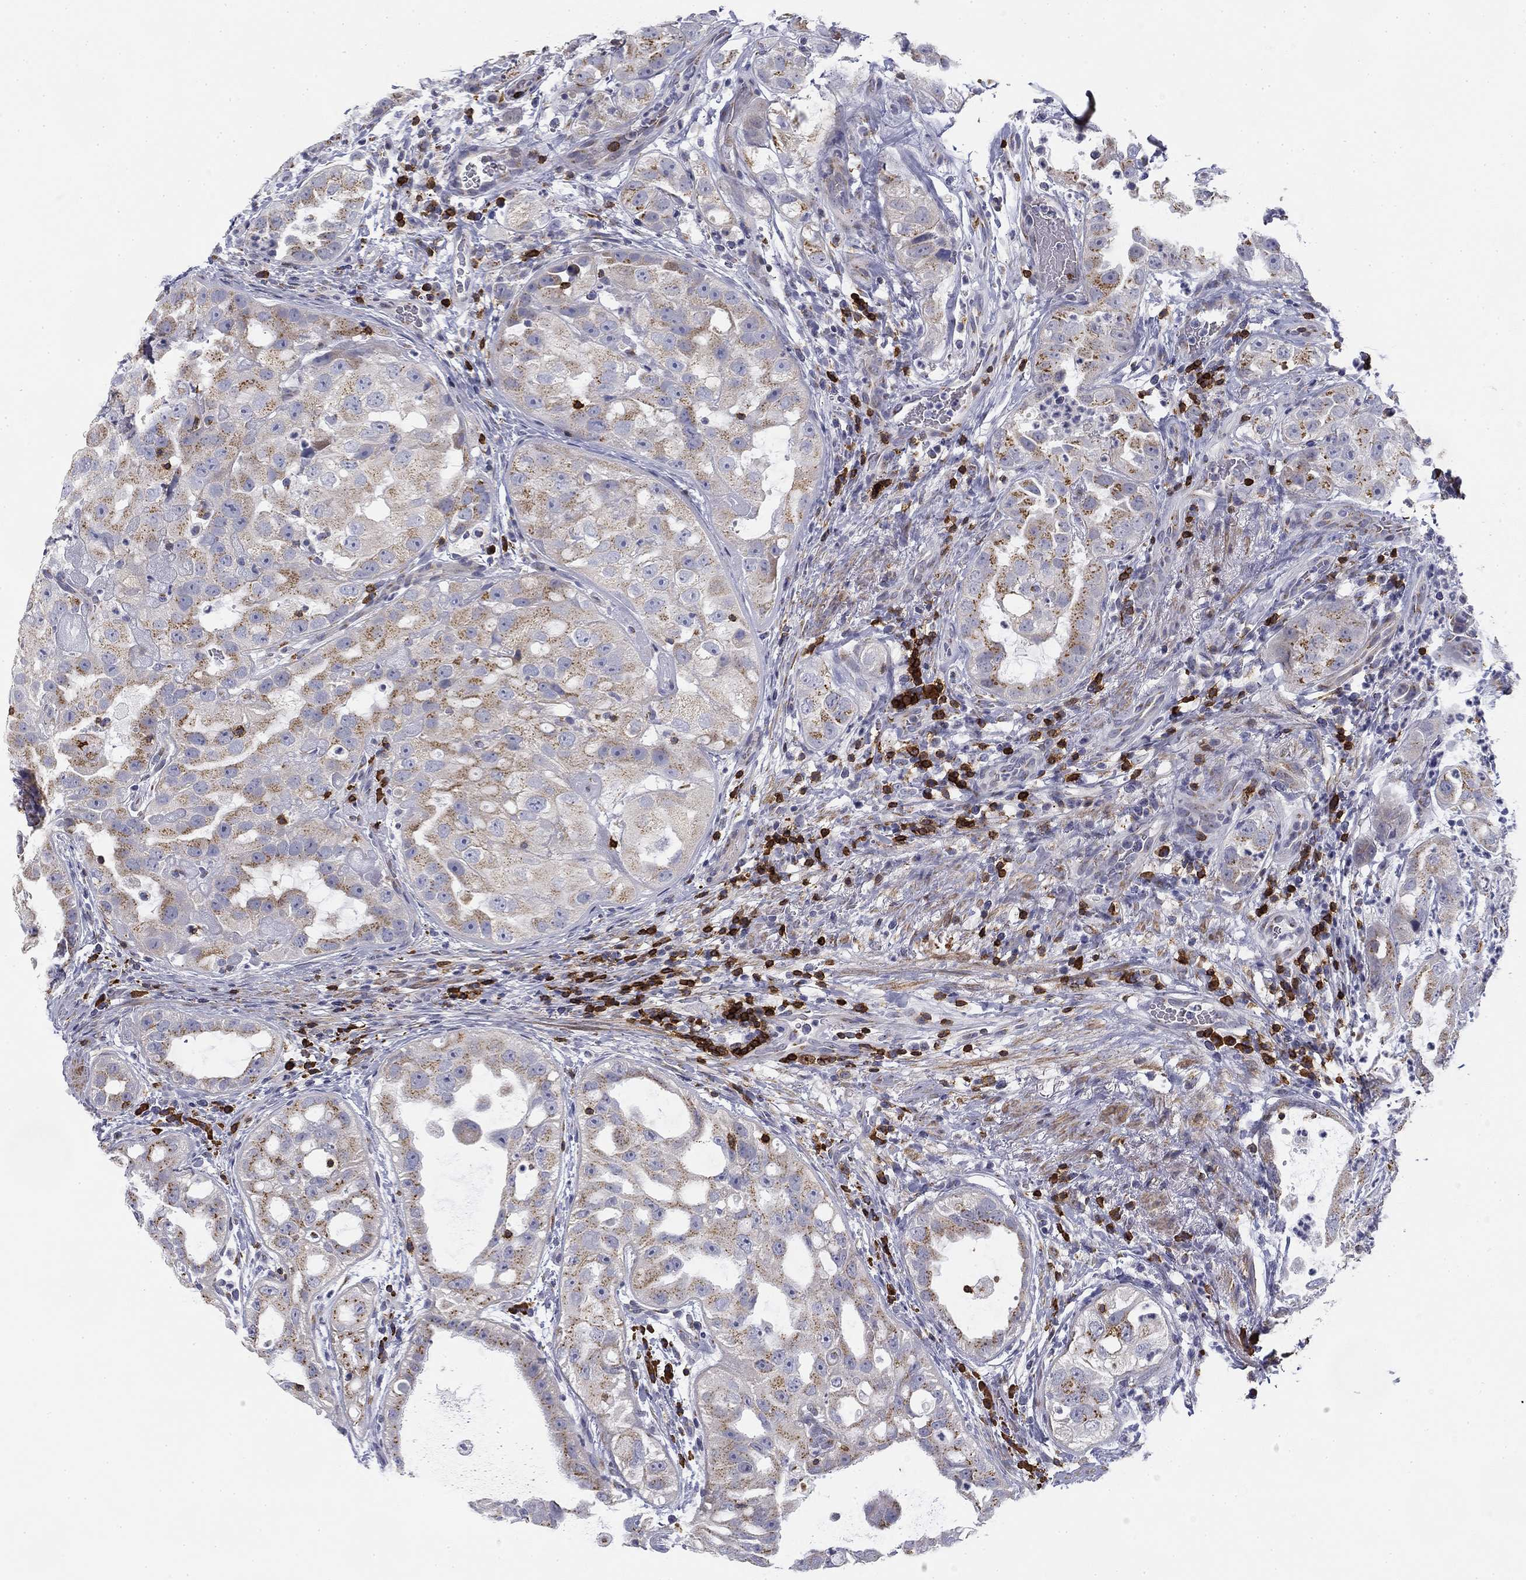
{"staining": {"intensity": "moderate", "quantity": "25%-75%", "location": "cytoplasmic/membranous"}, "tissue": "urothelial cancer", "cell_type": "Tumor cells", "image_type": "cancer", "snomed": [{"axis": "morphology", "description": "Urothelial carcinoma, High grade"}, {"axis": "topography", "description": "Urinary bladder"}], "caption": "High-power microscopy captured an IHC micrograph of urothelial cancer, revealing moderate cytoplasmic/membranous positivity in about 25%-75% of tumor cells.", "gene": "TRAT1", "patient": {"sex": "female", "age": 41}}